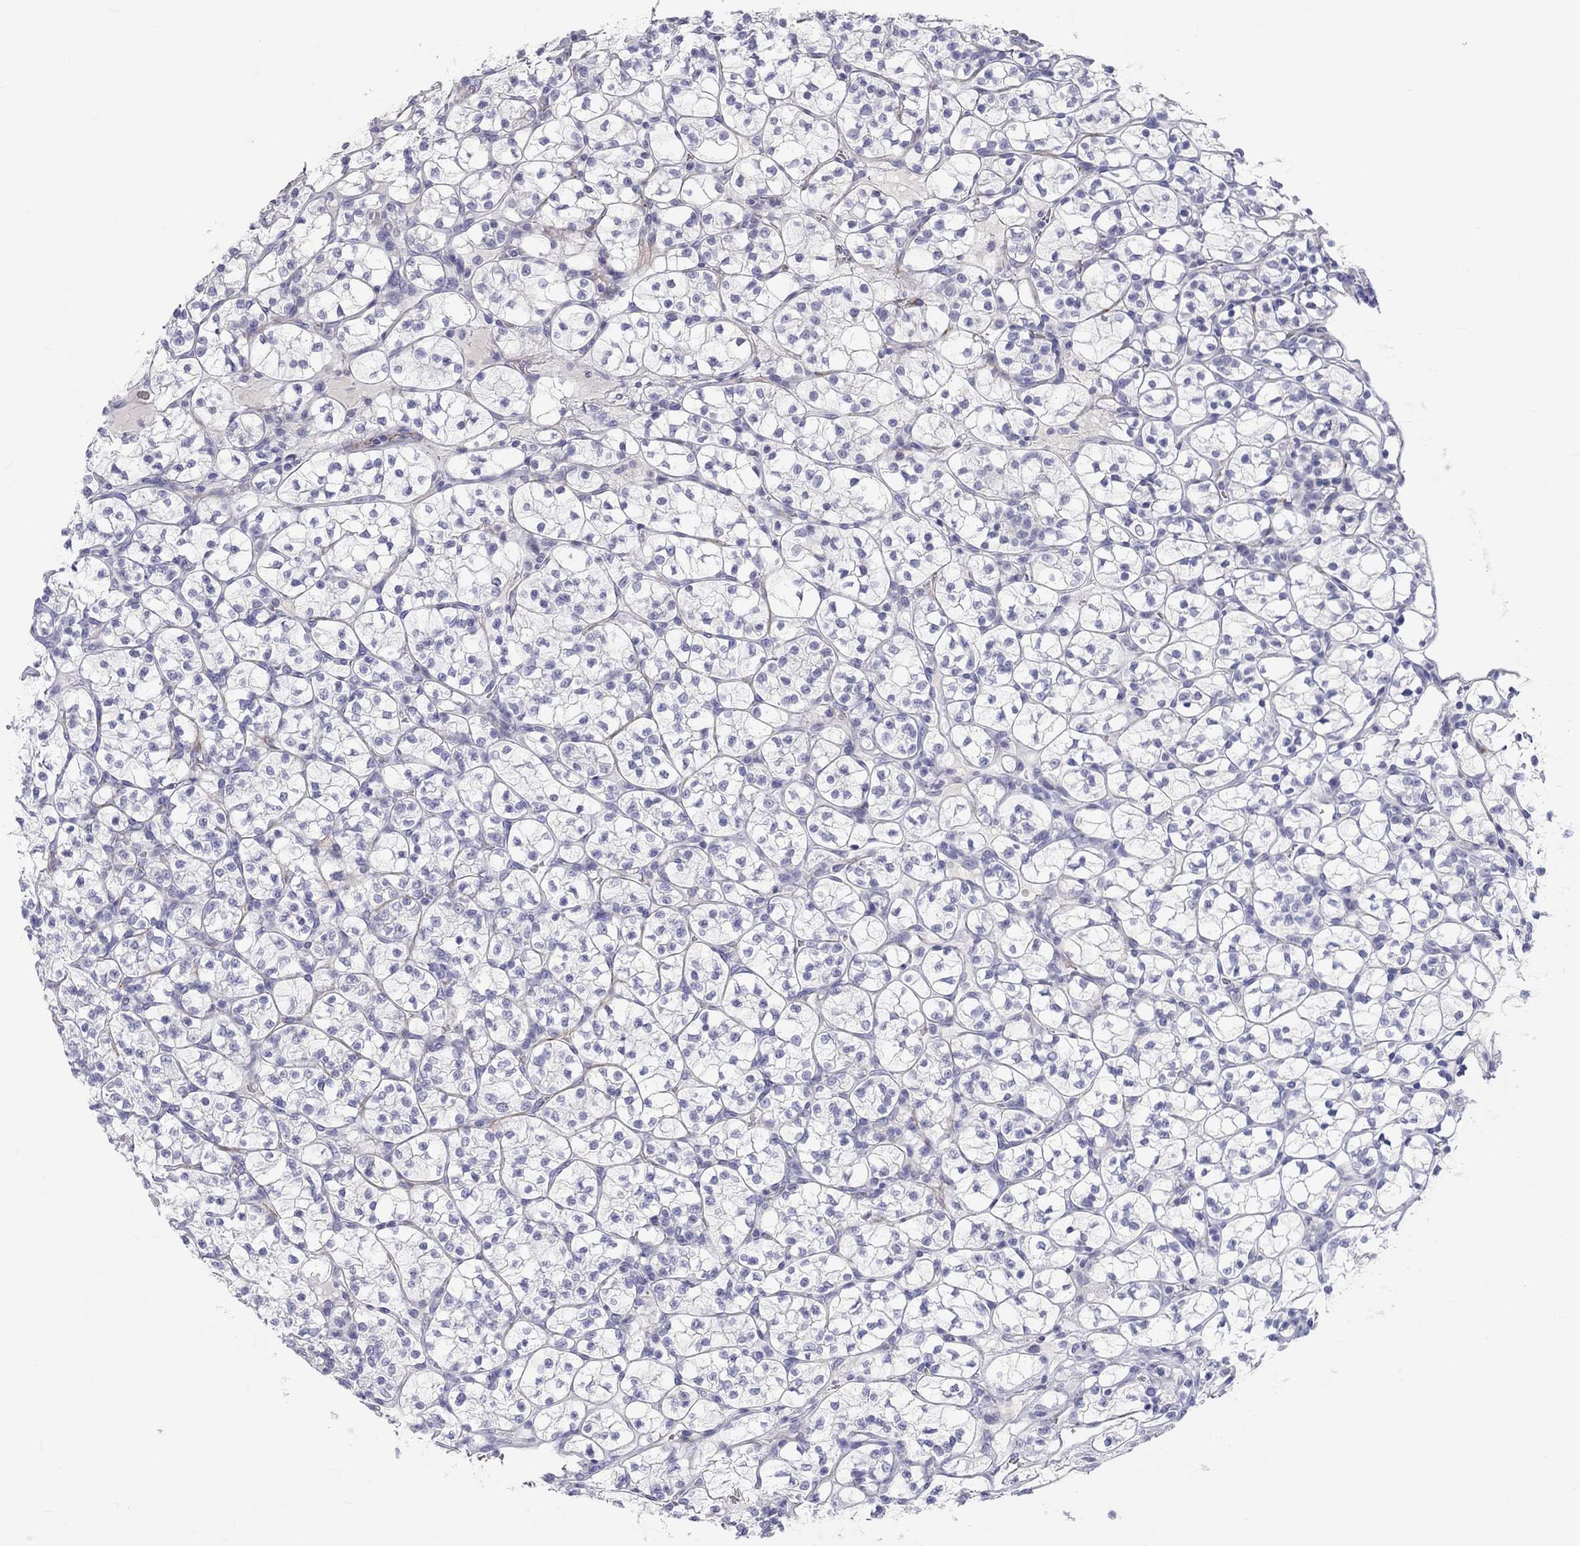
{"staining": {"intensity": "negative", "quantity": "none", "location": "none"}, "tissue": "renal cancer", "cell_type": "Tumor cells", "image_type": "cancer", "snomed": [{"axis": "morphology", "description": "Adenocarcinoma, NOS"}, {"axis": "topography", "description": "Kidney"}], "caption": "A high-resolution image shows immunohistochemistry (IHC) staining of adenocarcinoma (renal), which reveals no significant staining in tumor cells.", "gene": "PCDHGC5", "patient": {"sex": "female", "age": 89}}